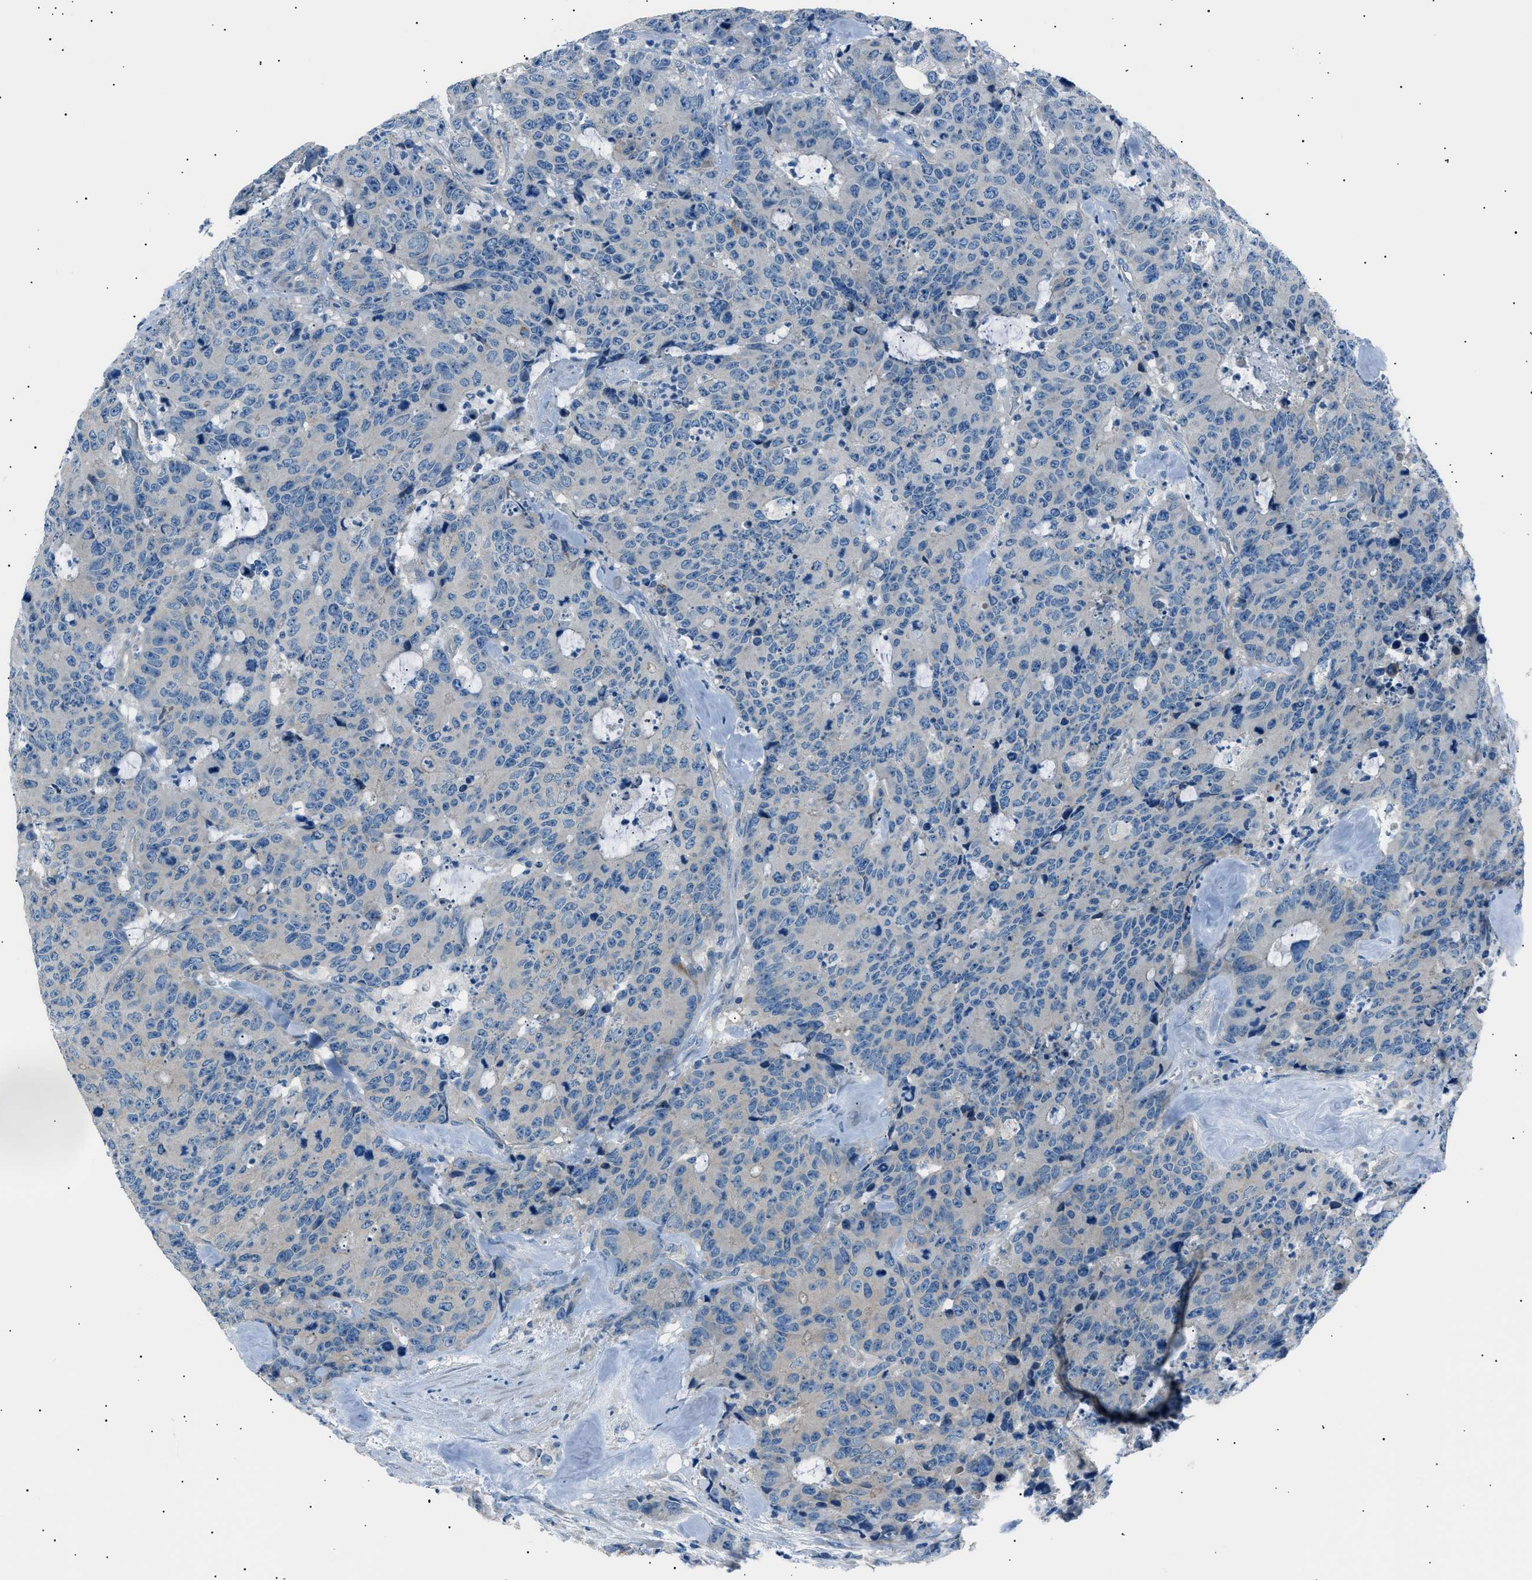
{"staining": {"intensity": "negative", "quantity": "none", "location": "none"}, "tissue": "colorectal cancer", "cell_type": "Tumor cells", "image_type": "cancer", "snomed": [{"axis": "morphology", "description": "Adenocarcinoma, NOS"}, {"axis": "topography", "description": "Colon"}], "caption": "High magnification brightfield microscopy of colorectal cancer (adenocarcinoma) stained with DAB (3,3'-diaminobenzidine) (brown) and counterstained with hematoxylin (blue): tumor cells show no significant expression. (DAB (3,3'-diaminobenzidine) immunohistochemistry visualized using brightfield microscopy, high magnification).", "gene": "LRRC37B", "patient": {"sex": "female", "age": 86}}